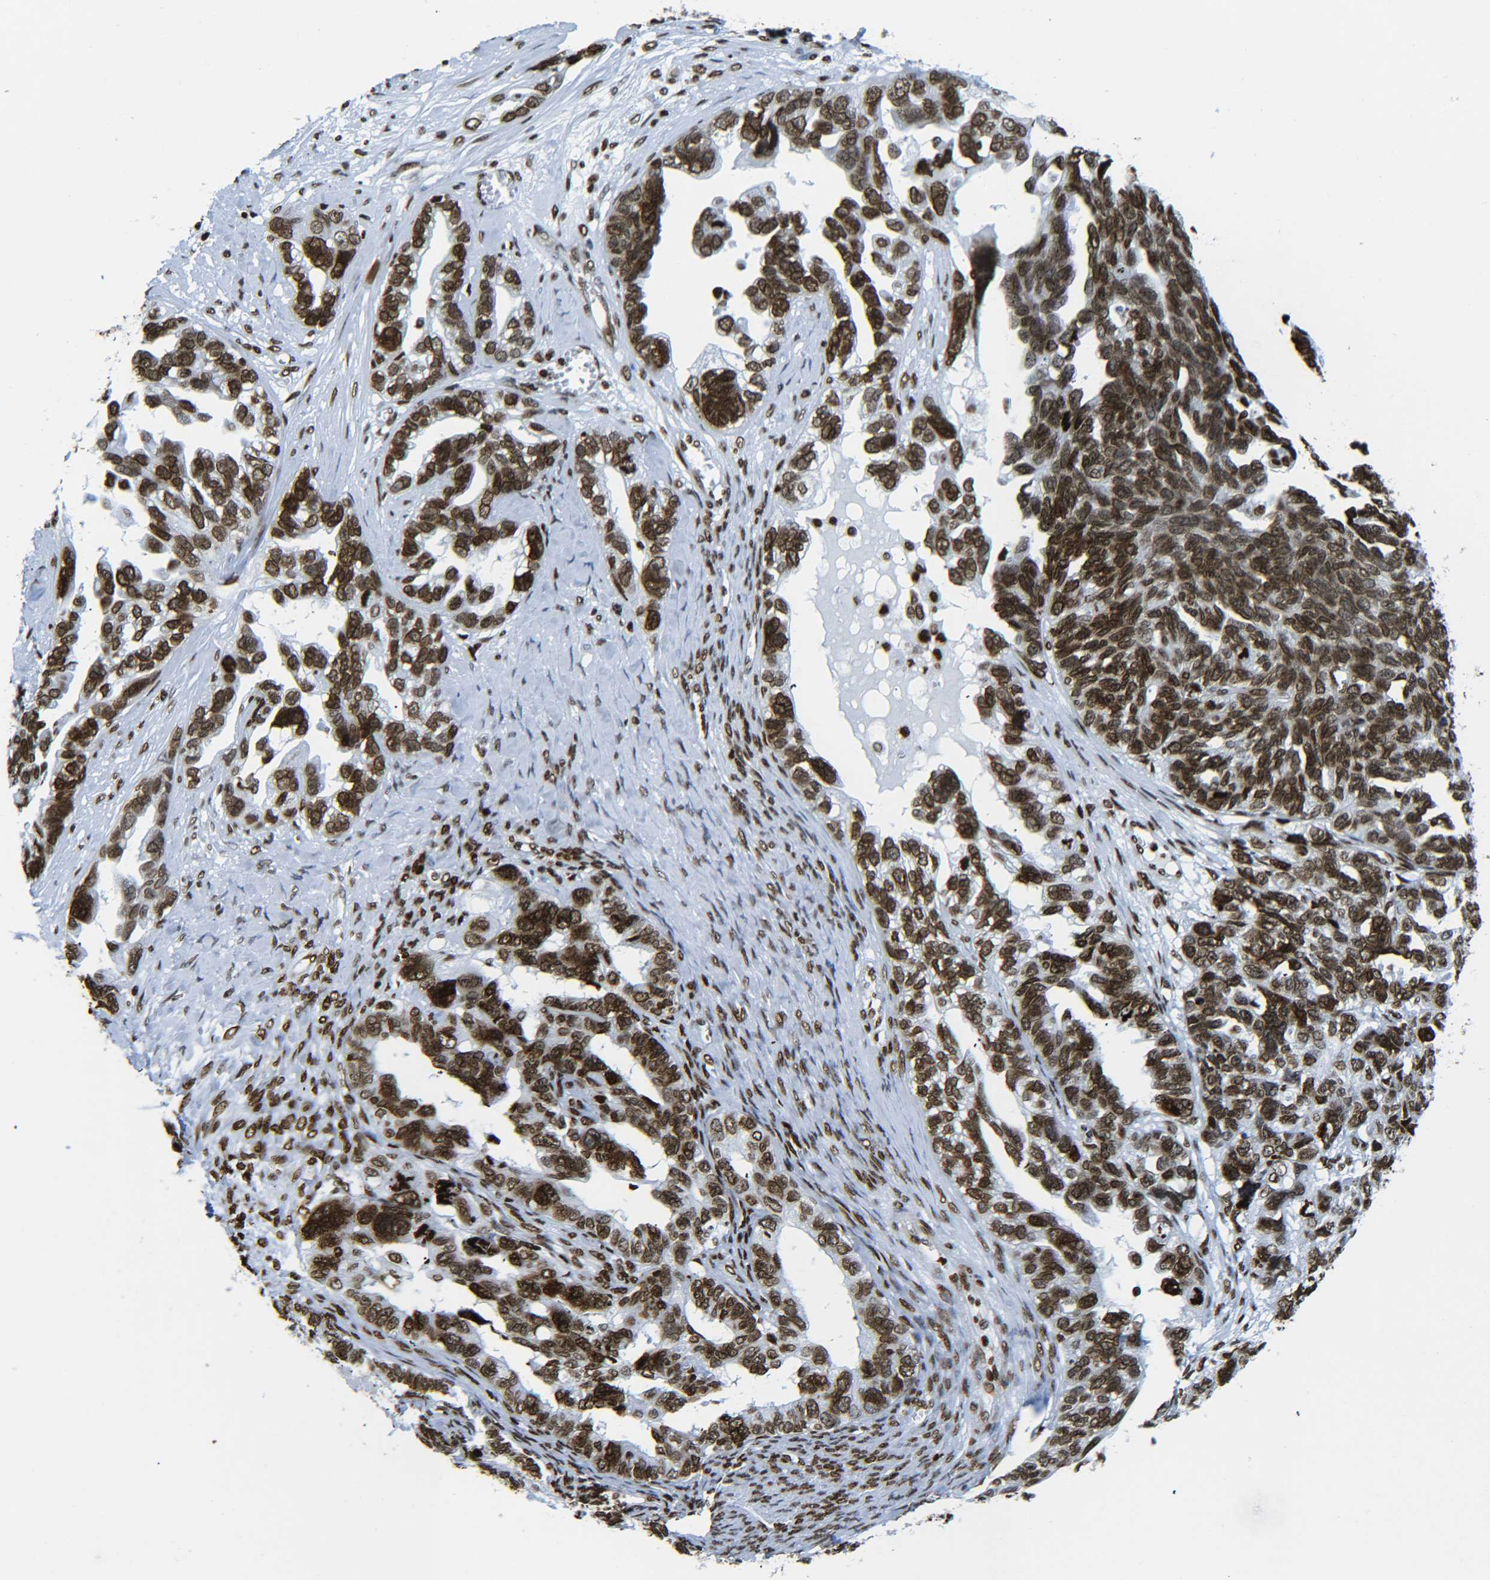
{"staining": {"intensity": "strong", "quantity": ">75%", "location": "nuclear"}, "tissue": "ovarian cancer", "cell_type": "Tumor cells", "image_type": "cancer", "snomed": [{"axis": "morphology", "description": "Cystadenocarcinoma, serous, NOS"}, {"axis": "topography", "description": "Ovary"}], "caption": "Immunohistochemical staining of human ovarian cancer demonstrates high levels of strong nuclear expression in about >75% of tumor cells.", "gene": "H2AX", "patient": {"sex": "female", "age": 79}}